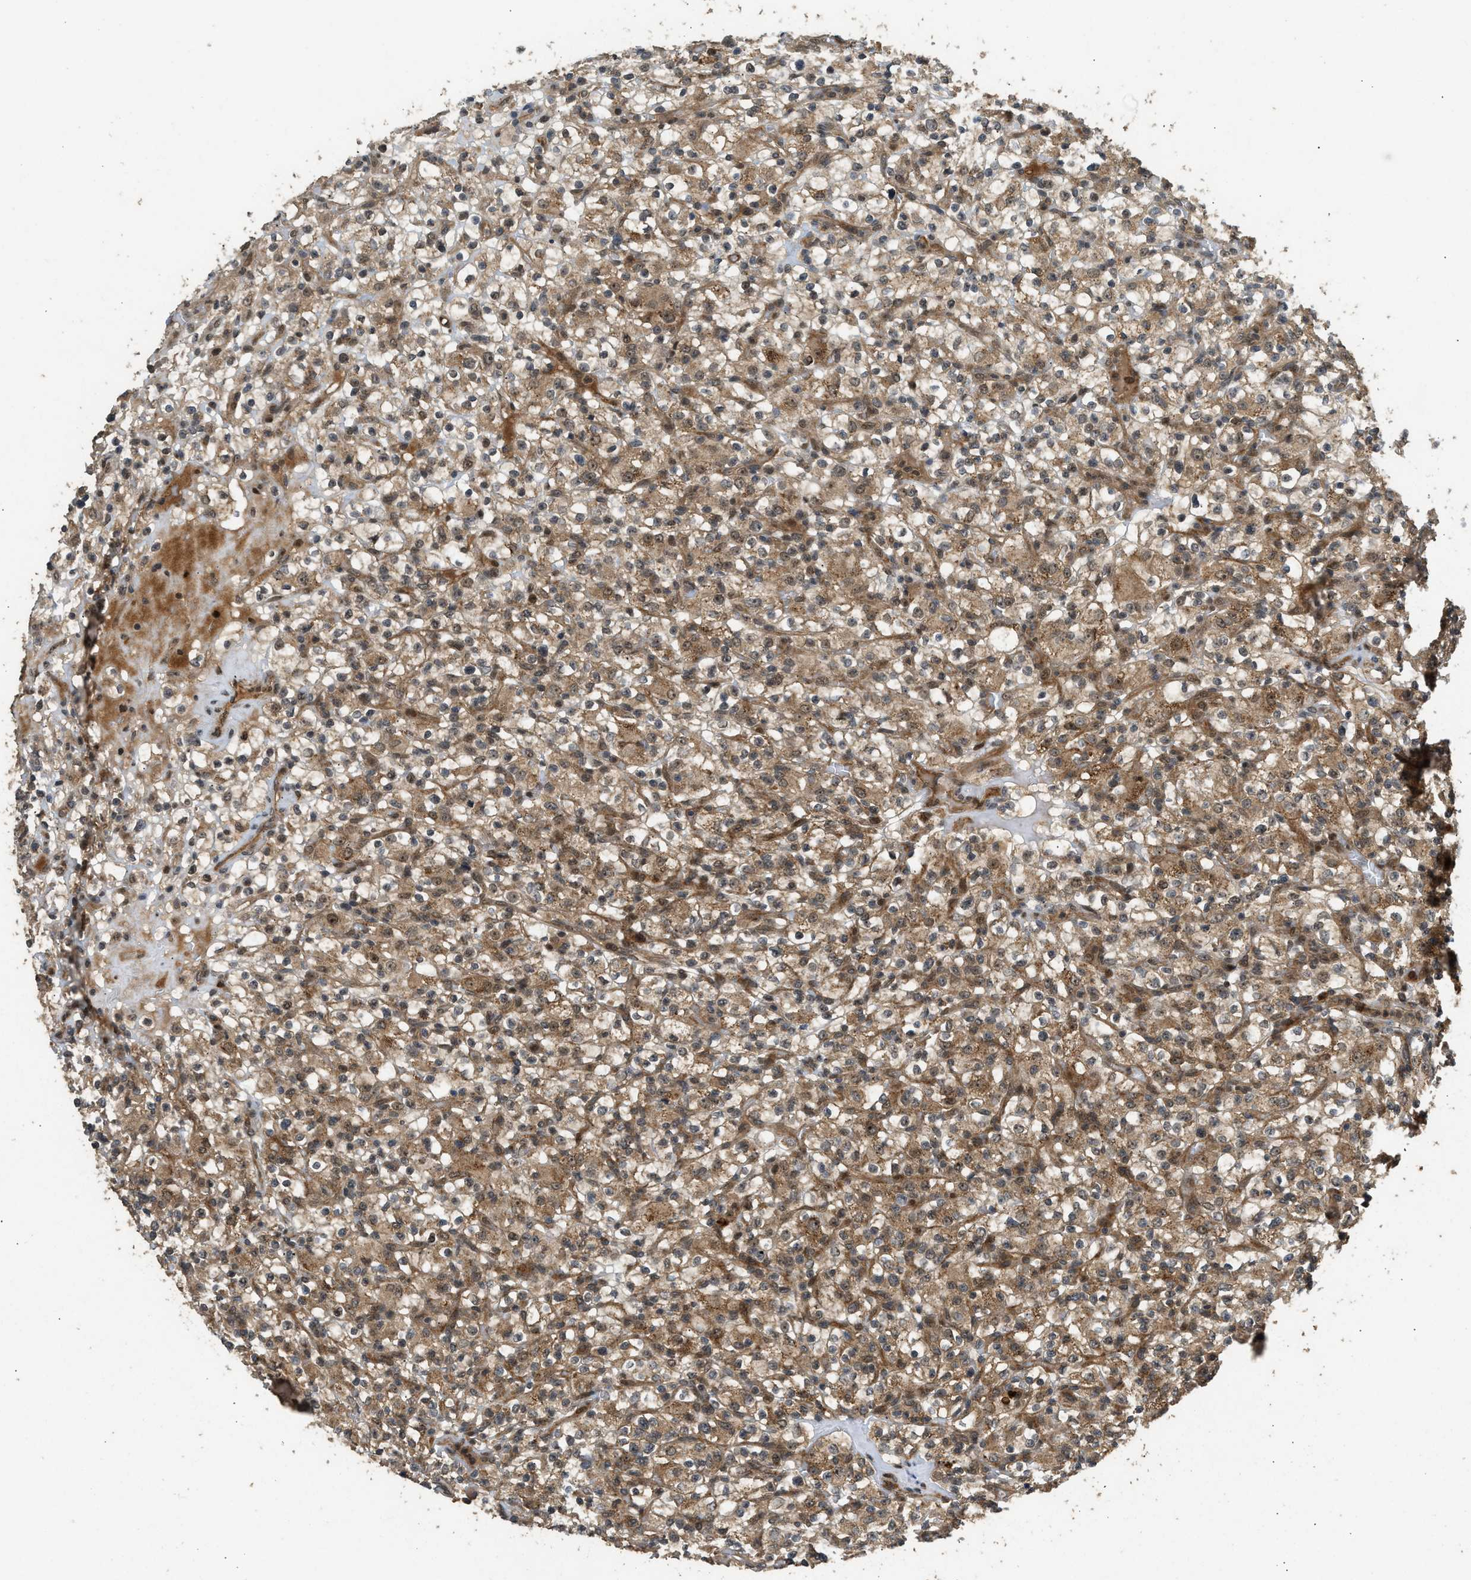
{"staining": {"intensity": "moderate", "quantity": ">75%", "location": "cytoplasmic/membranous,nuclear"}, "tissue": "renal cancer", "cell_type": "Tumor cells", "image_type": "cancer", "snomed": [{"axis": "morphology", "description": "Normal tissue, NOS"}, {"axis": "morphology", "description": "Adenocarcinoma, NOS"}, {"axis": "topography", "description": "Kidney"}], "caption": "Protein staining reveals moderate cytoplasmic/membranous and nuclear expression in about >75% of tumor cells in renal cancer.", "gene": "GET1", "patient": {"sex": "female", "age": 72}}